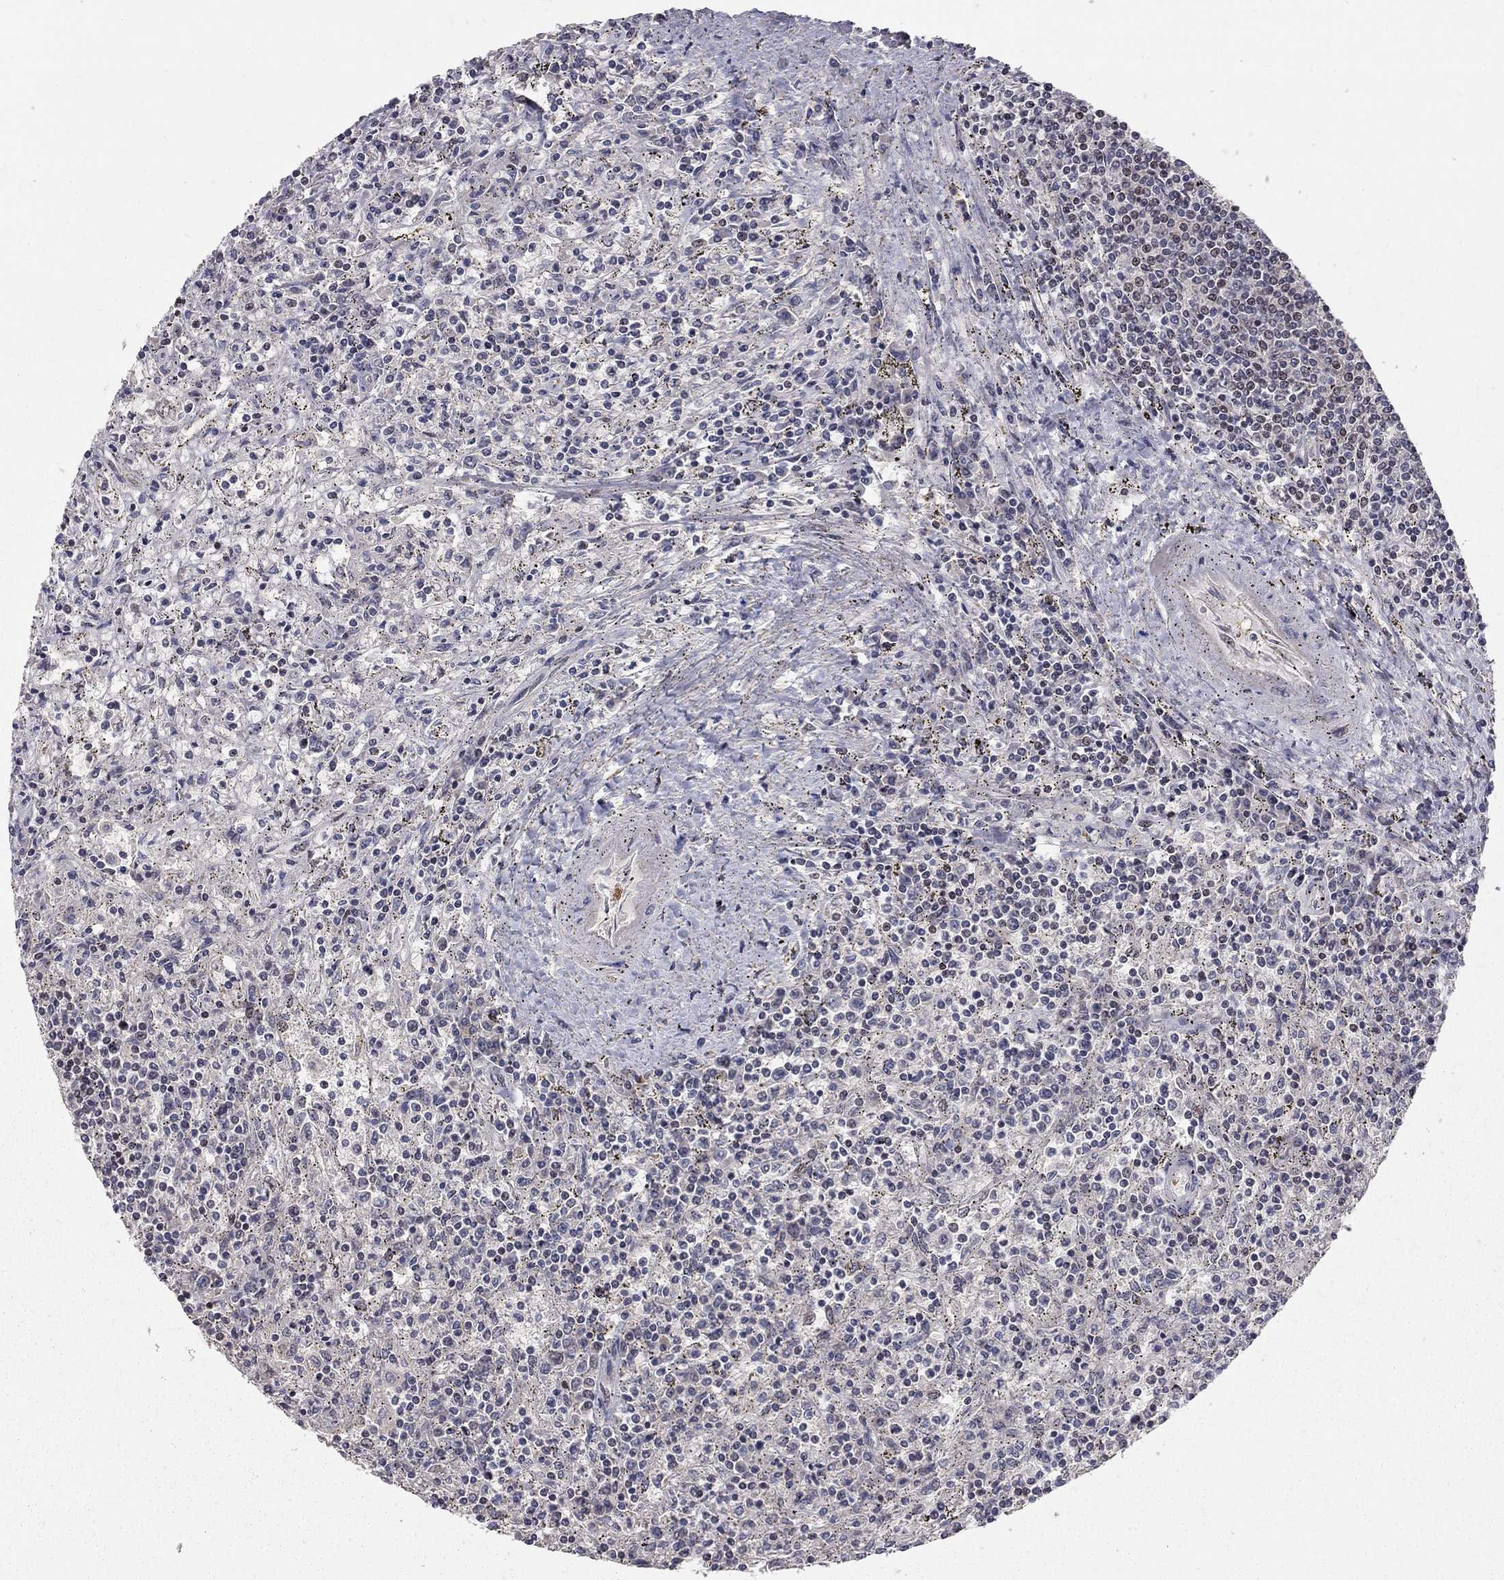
{"staining": {"intensity": "negative", "quantity": "none", "location": "none"}, "tissue": "lymphoma", "cell_type": "Tumor cells", "image_type": "cancer", "snomed": [{"axis": "morphology", "description": "Malignant lymphoma, non-Hodgkin's type, Low grade"}, {"axis": "topography", "description": "Spleen"}], "caption": "Immunohistochemistry (IHC) of lymphoma demonstrates no expression in tumor cells. (Stains: DAB (3,3'-diaminobenzidine) IHC with hematoxylin counter stain, Microscopy: brightfield microscopy at high magnification).", "gene": "HDAC3", "patient": {"sex": "male", "age": 62}}